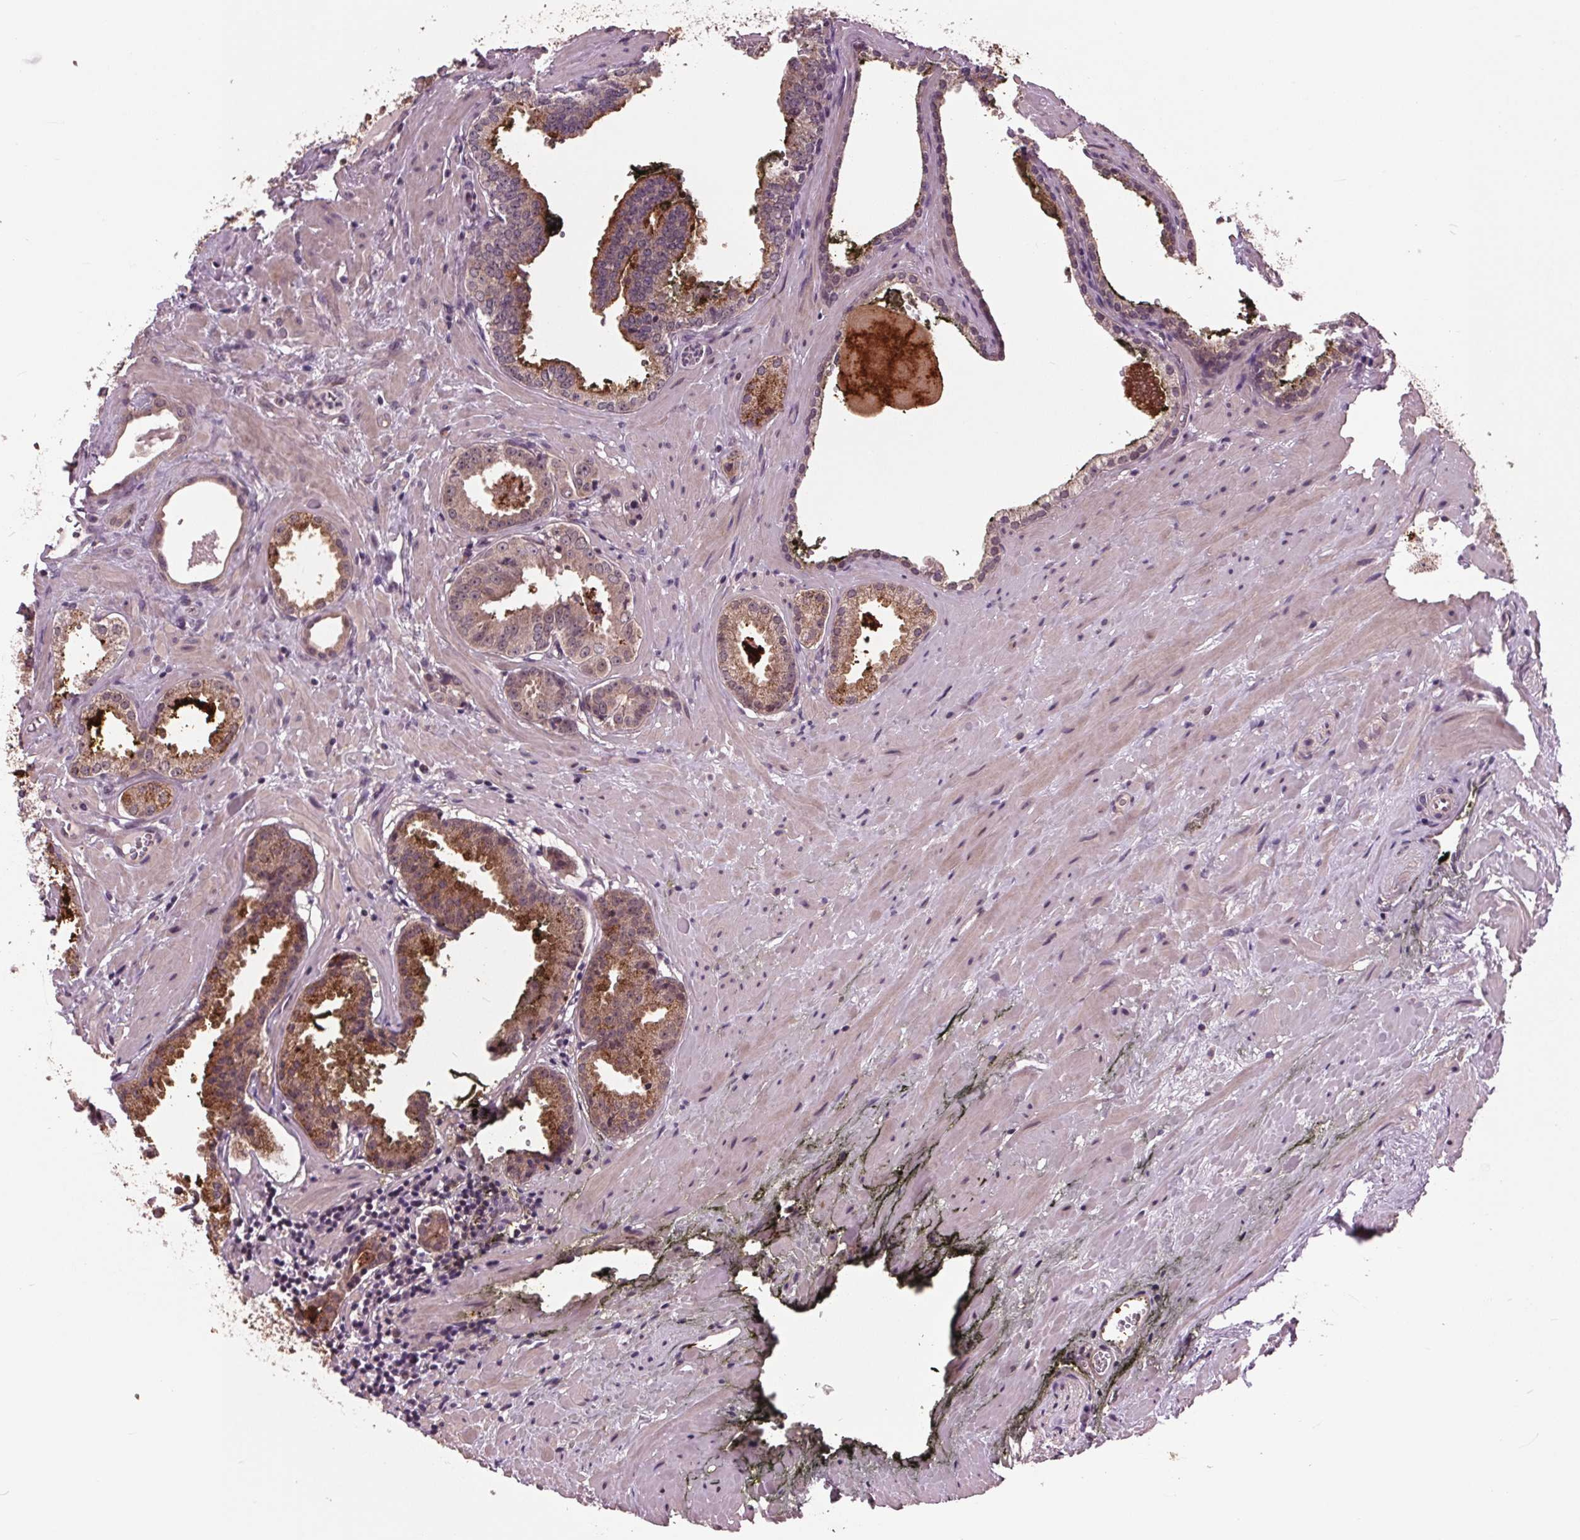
{"staining": {"intensity": "moderate", "quantity": "25%-75%", "location": "cytoplasmic/membranous"}, "tissue": "prostate cancer", "cell_type": "Tumor cells", "image_type": "cancer", "snomed": [{"axis": "morphology", "description": "Adenocarcinoma, NOS"}, {"axis": "morphology", "description": "Adenocarcinoma, Low grade"}, {"axis": "topography", "description": "Prostate"}], "caption": "Tumor cells demonstrate medium levels of moderate cytoplasmic/membranous positivity in about 25%-75% of cells in prostate cancer.", "gene": "MAPK8", "patient": {"sex": "male", "age": 64}}